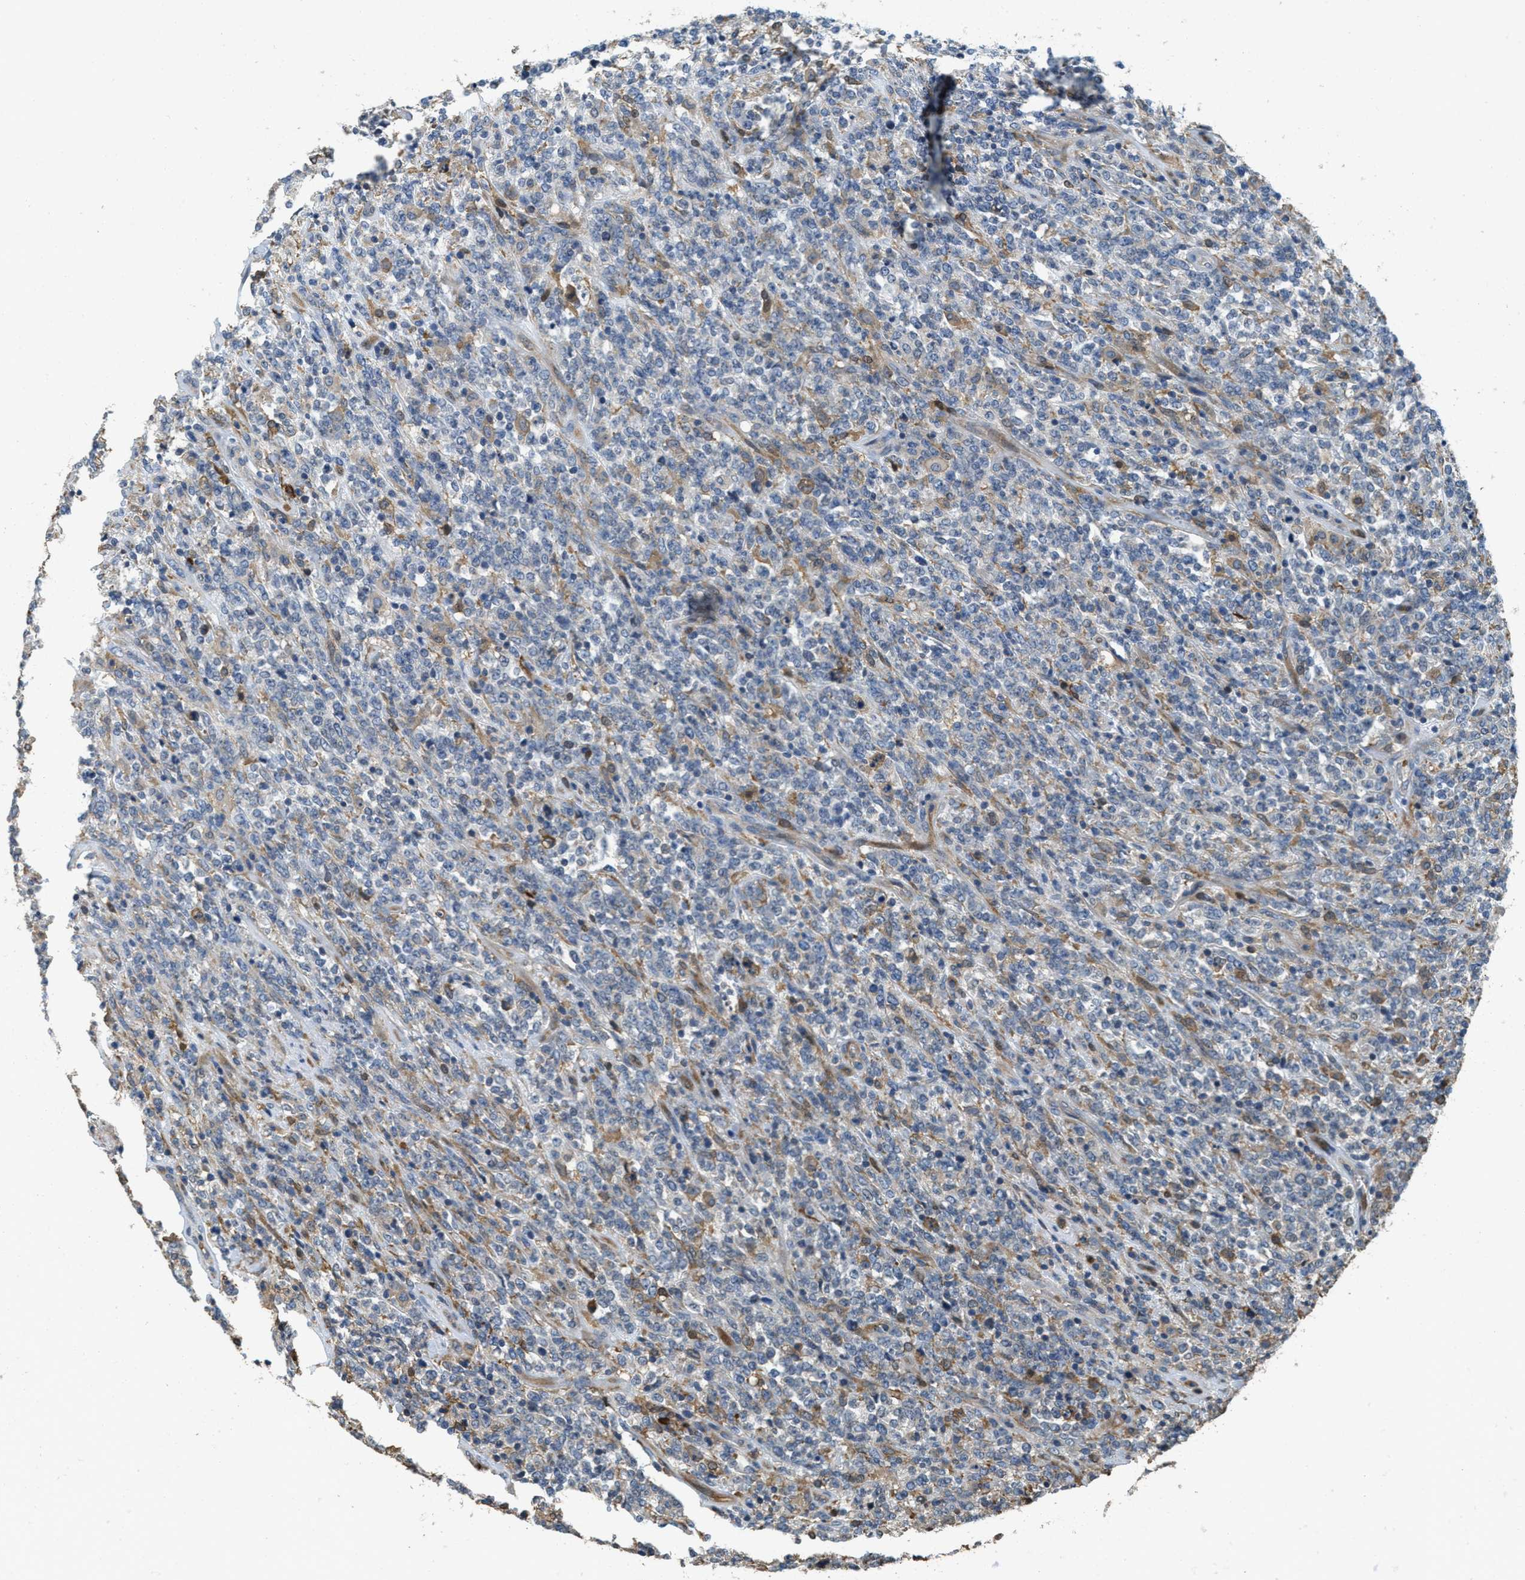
{"staining": {"intensity": "weak", "quantity": "<25%", "location": "cytoplasmic/membranous"}, "tissue": "lymphoma", "cell_type": "Tumor cells", "image_type": "cancer", "snomed": [{"axis": "morphology", "description": "Malignant lymphoma, non-Hodgkin's type, High grade"}, {"axis": "topography", "description": "Soft tissue"}], "caption": "A photomicrograph of malignant lymphoma, non-Hodgkin's type (high-grade) stained for a protein displays no brown staining in tumor cells.", "gene": "DGKE", "patient": {"sex": "male", "age": 18}}